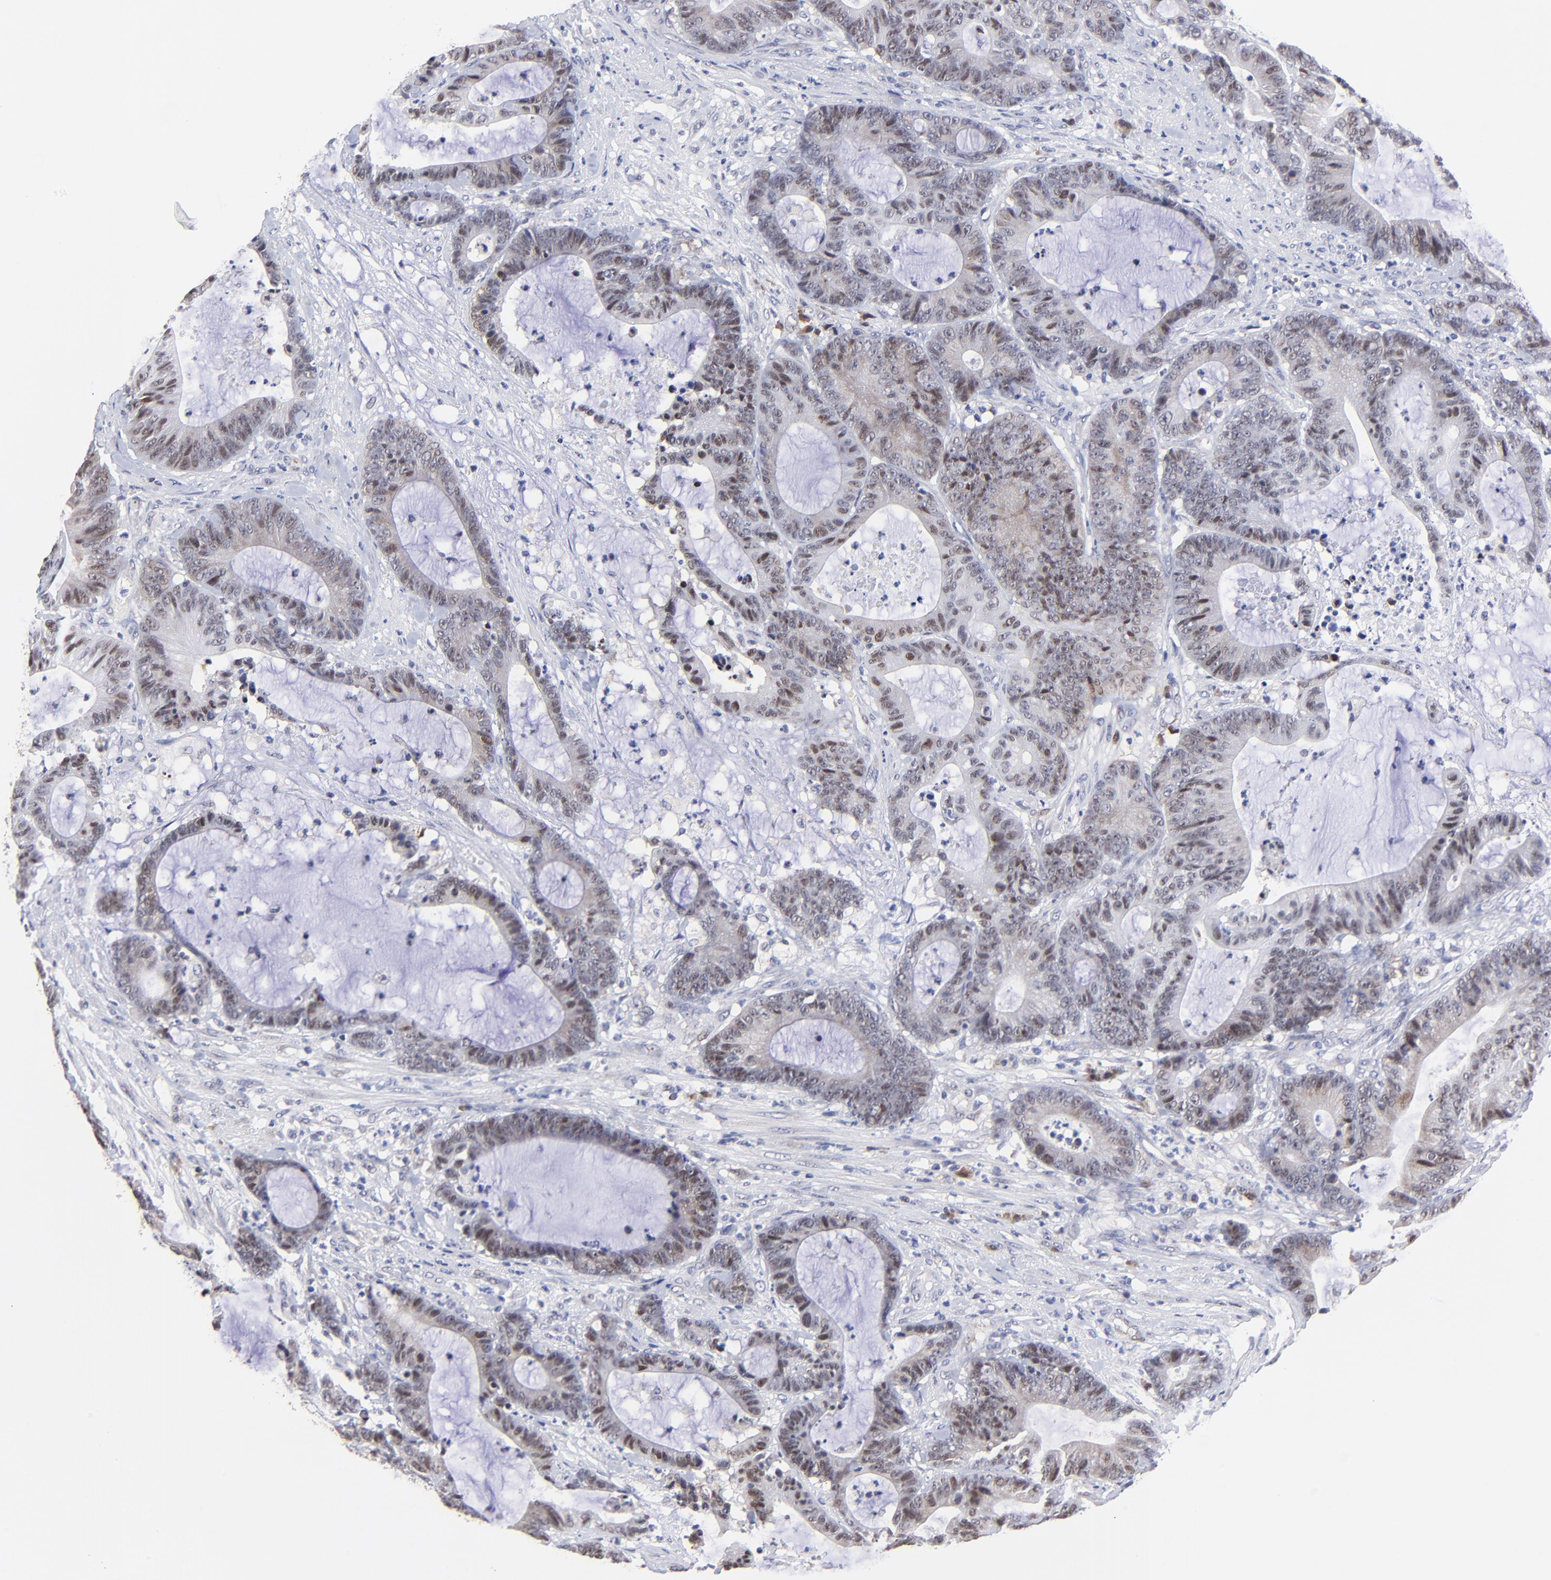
{"staining": {"intensity": "weak", "quantity": "25%-75%", "location": "nuclear"}, "tissue": "colorectal cancer", "cell_type": "Tumor cells", "image_type": "cancer", "snomed": [{"axis": "morphology", "description": "Adenocarcinoma, NOS"}, {"axis": "topography", "description": "Colon"}], "caption": "Immunohistochemical staining of colorectal cancer exhibits low levels of weak nuclear positivity in approximately 25%-75% of tumor cells.", "gene": "ZNF155", "patient": {"sex": "female", "age": 84}}